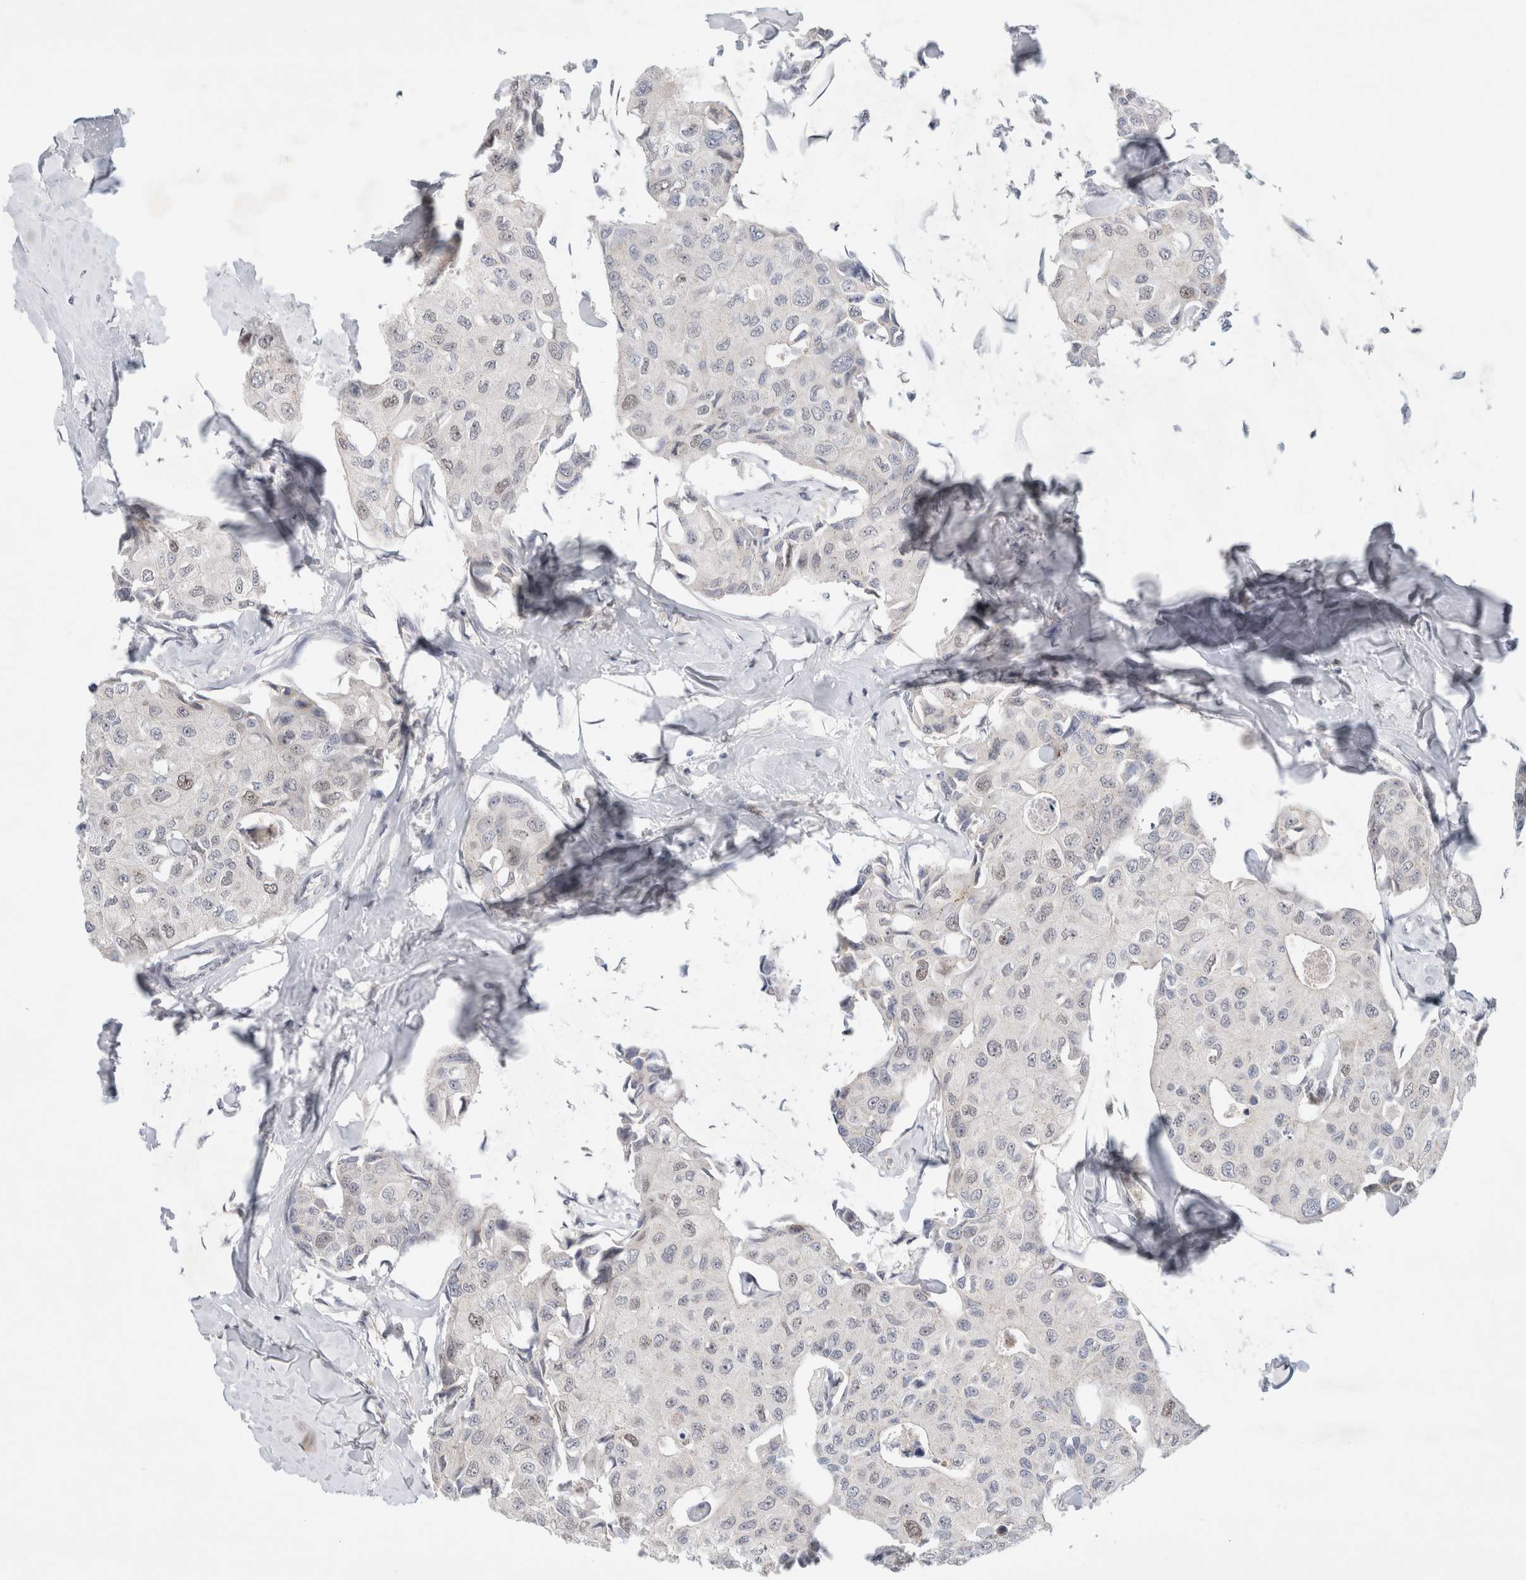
{"staining": {"intensity": "weak", "quantity": "<25%", "location": "nuclear"}, "tissue": "breast cancer", "cell_type": "Tumor cells", "image_type": "cancer", "snomed": [{"axis": "morphology", "description": "Duct carcinoma"}, {"axis": "topography", "description": "Breast"}], "caption": "Histopathology image shows no protein staining in tumor cells of intraductal carcinoma (breast) tissue.", "gene": "KNL1", "patient": {"sex": "female", "age": 80}}